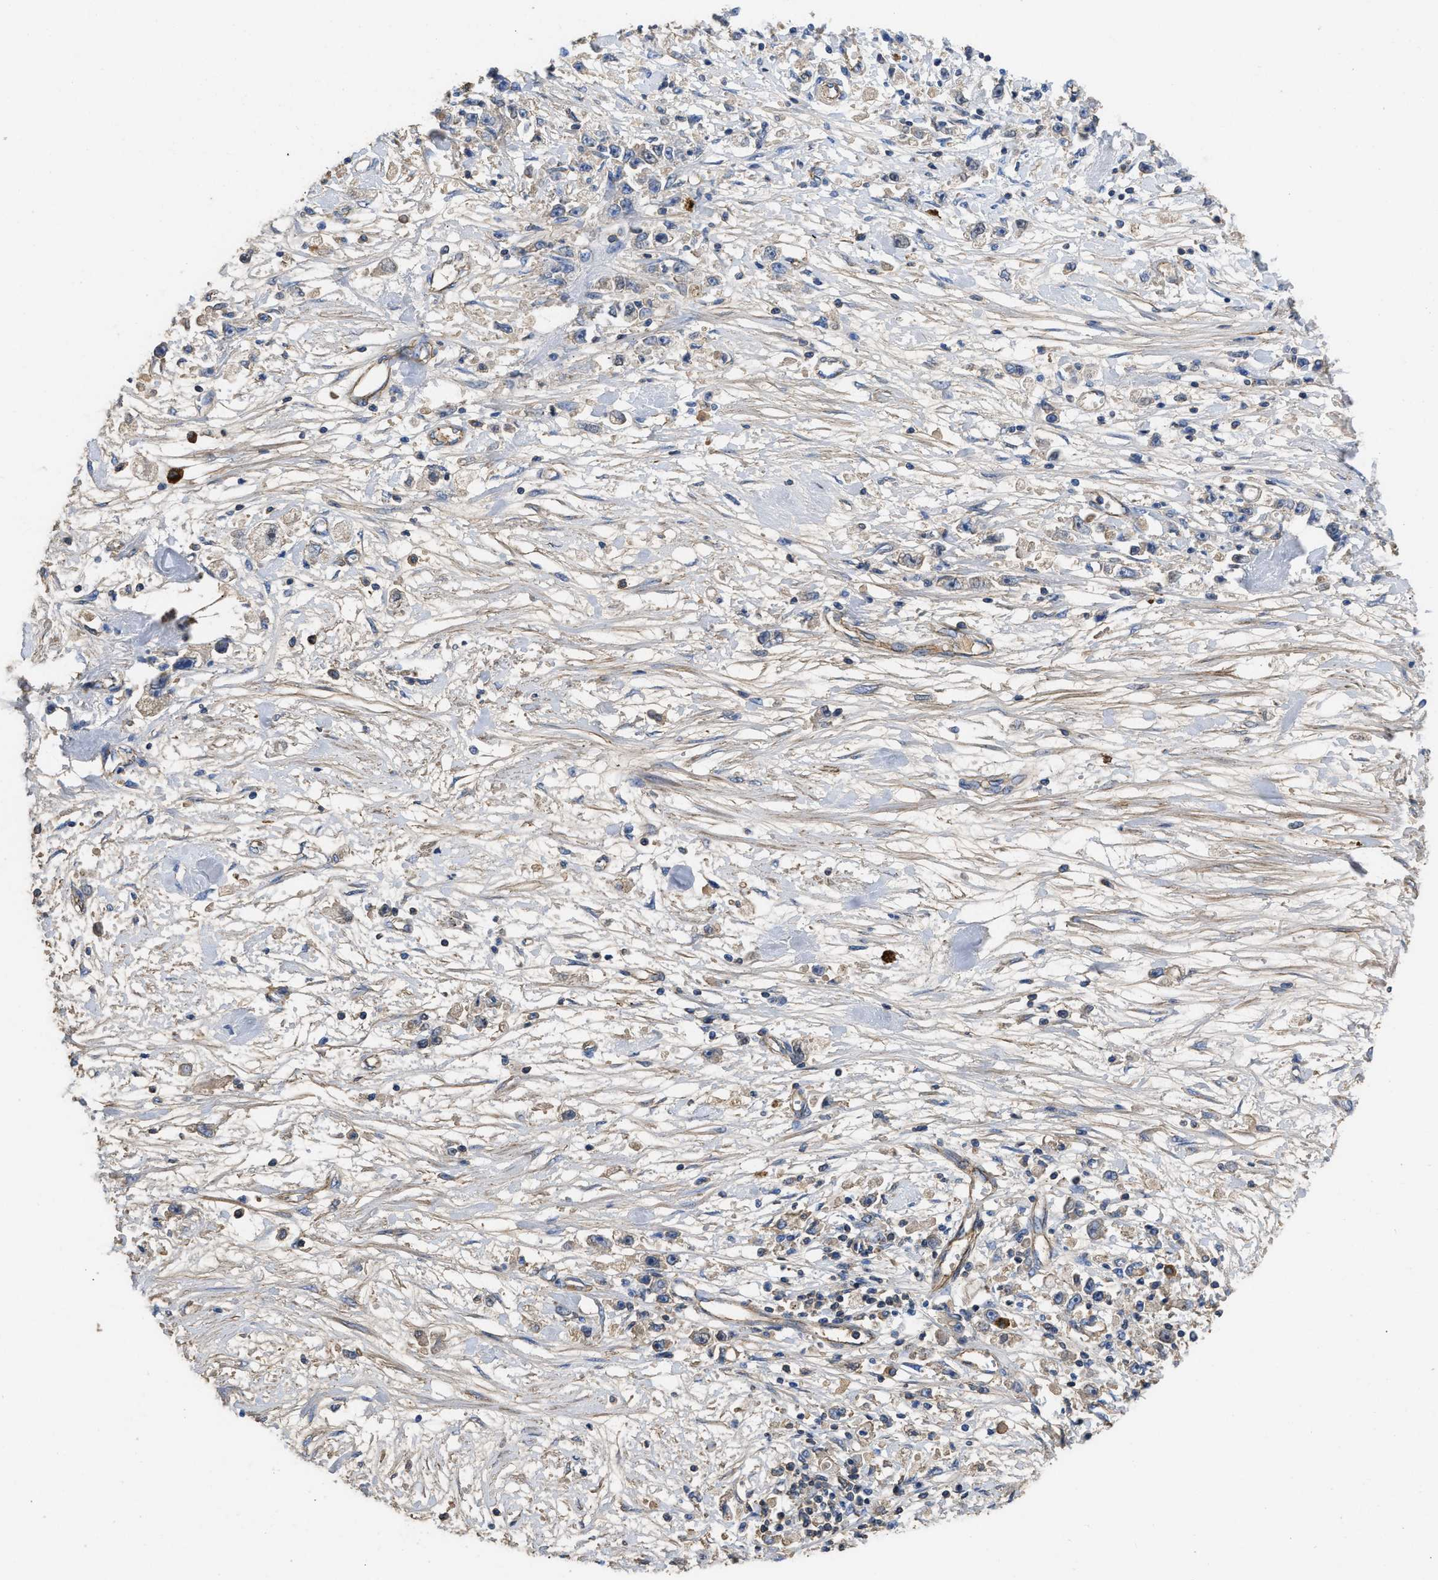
{"staining": {"intensity": "negative", "quantity": "none", "location": "none"}, "tissue": "stomach cancer", "cell_type": "Tumor cells", "image_type": "cancer", "snomed": [{"axis": "morphology", "description": "Adenocarcinoma, NOS"}, {"axis": "topography", "description": "Stomach"}], "caption": "Immunohistochemical staining of human stomach adenocarcinoma shows no significant staining in tumor cells.", "gene": "USP4", "patient": {"sex": "female", "age": 59}}